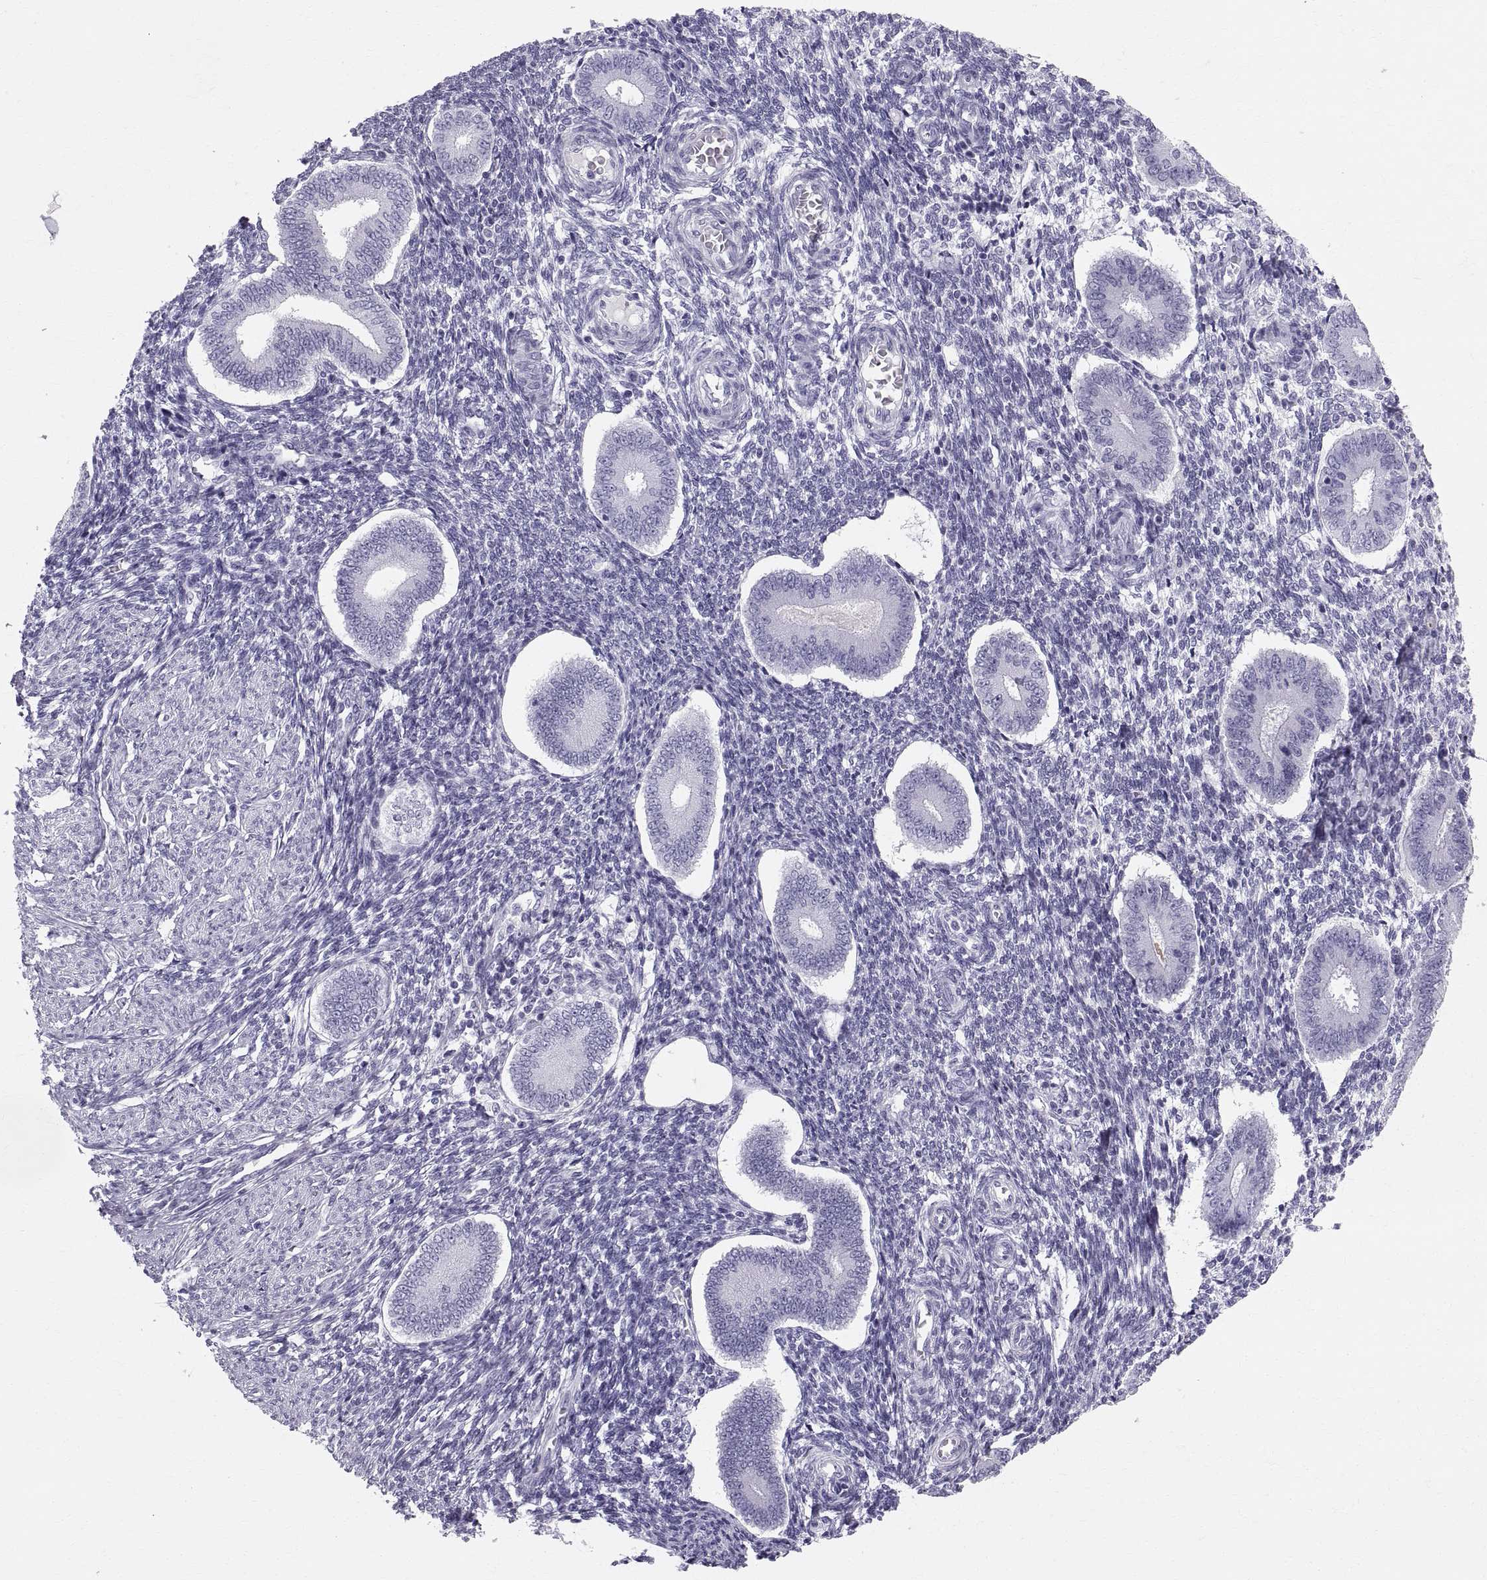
{"staining": {"intensity": "negative", "quantity": "none", "location": "none"}, "tissue": "endometrium", "cell_type": "Cells in endometrial stroma", "image_type": "normal", "snomed": [{"axis": "morphology", "description": "Normal tissue, NOS"}, {"axis": "topography", "description": "Endometrium"}], "caption": "Immunohistochemical staining of benign endometrium reveals no significant staining in cells in endometrial stroma.", "gene": "SLC22A6", "patient": {"sex": "female", "age": 40}}